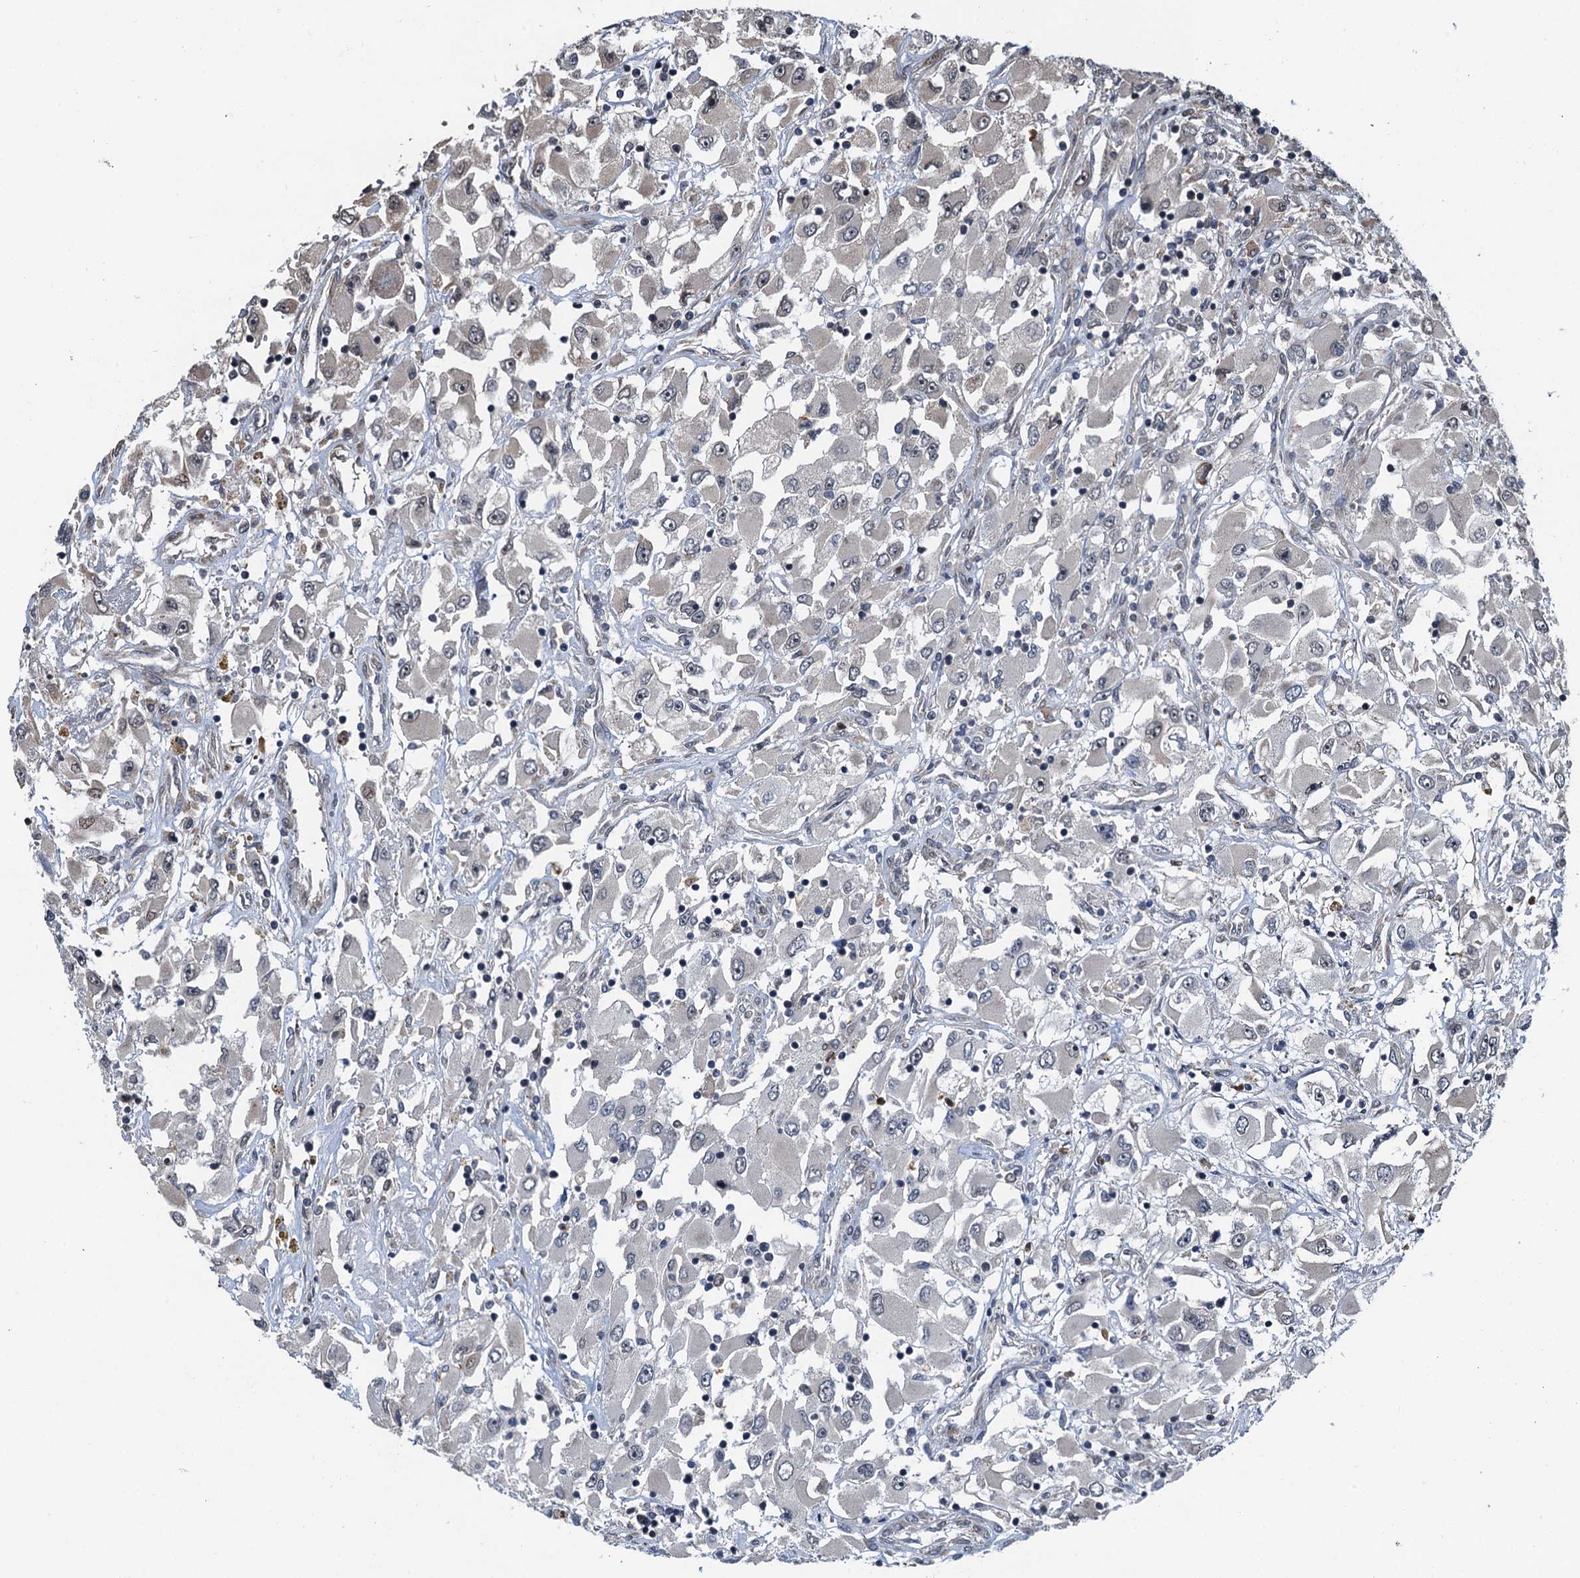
{"staining": {"intensity": "negative", "quantity": "none", "location": "none"}, "tissue": "renal cancer", "cell_type": "Tumor cells", "image_type": "cancer", "snomed": [{"axis": "morphology", "description": "Adenocarcinoma, NOS"}, {"axis": "topography", "description": "Kidney"}], "caption": "Immunohistochemical staining of human adenocarcinoma (renal) exhibits no significant staining in tumor cells.", "gene": "WHAMM", "patient": {"sex": "female", "age": 52}}